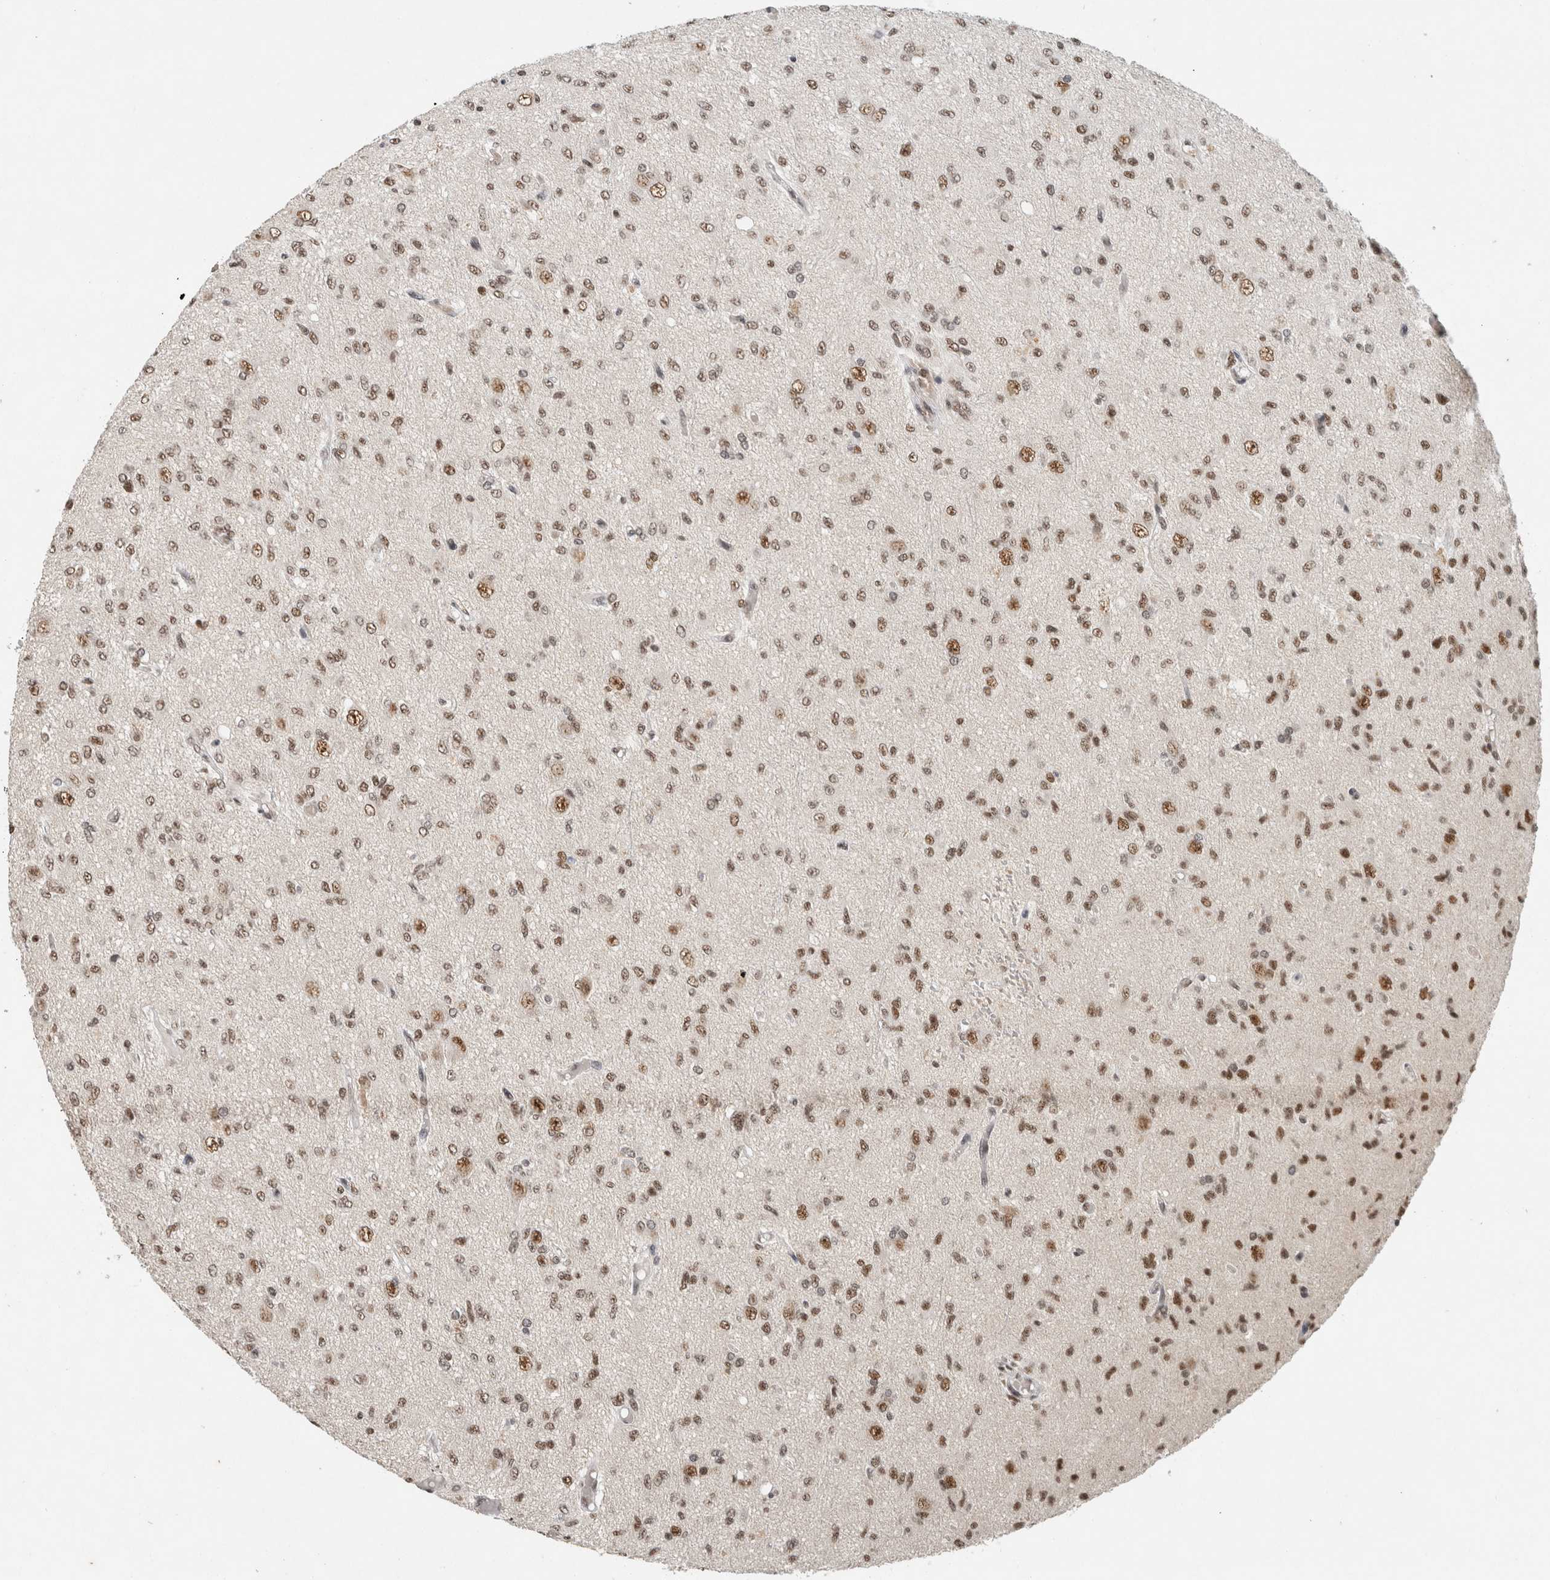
{"staining": {"intensity": "moderate", "quantity": ">75%", "location": "nuclear"}, "tissue": "glioma", "cell_type": "Tumor cells", "image_type": "cancer", "snomed": [{"axis": "morphology", "description": "Glioma, malignant, High grade"}, {"axis": "topography", "description": "Brain"}], "caption": "IHC image of neoplastic tissue: human glioma stained using immunohistochemistry (IHC) exhibits medium levels of moderate protein expression localized specifically in the nuclear of tumor cells, appearing as a nuclear brown color.", "gene": "DDX42", "patient": {"sex": "female", "age": 59}}